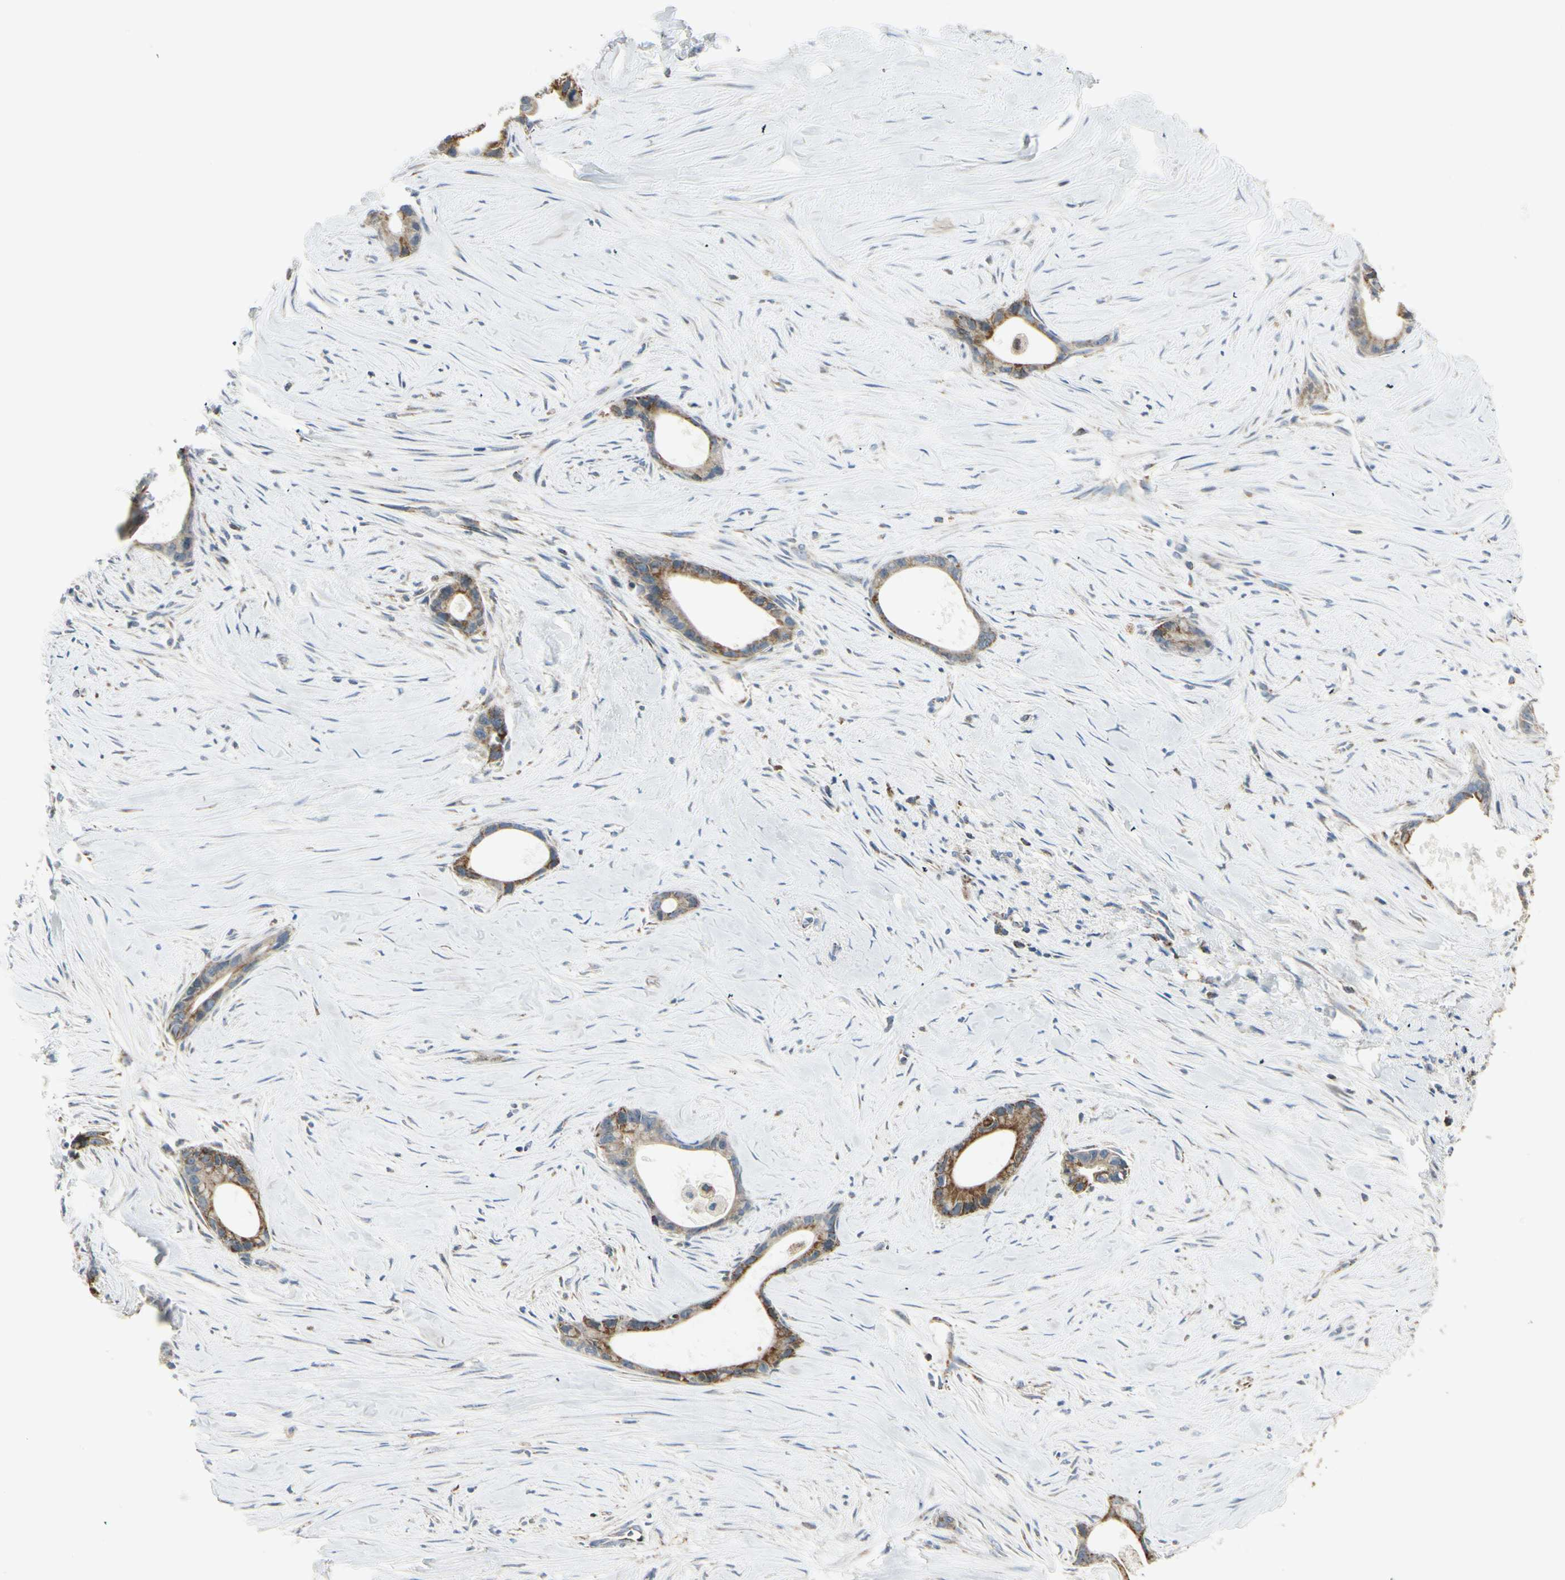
{"staining": {"intensity": "strong", "quantity": ">75%", "location": "cytoplasmic/membranous"}, "tissue": "liver cancer", "cell_type": "Tumor cells", "image_type": "cancer", "snomed": [{"axis": "morphology", "description": "Cholangiocarcinoma"}, {"axis": "topography", "description": "Liver"}], "caption": "This micrograph exhibits immunohistochemistry staining of human cholangiocarcinoma (liver), with high strong cytoplasmic/membranous expression in approximately >75% of tumor cells.", "gene": "ANKS6", "patient": {"sex": "female", "age": 55}}